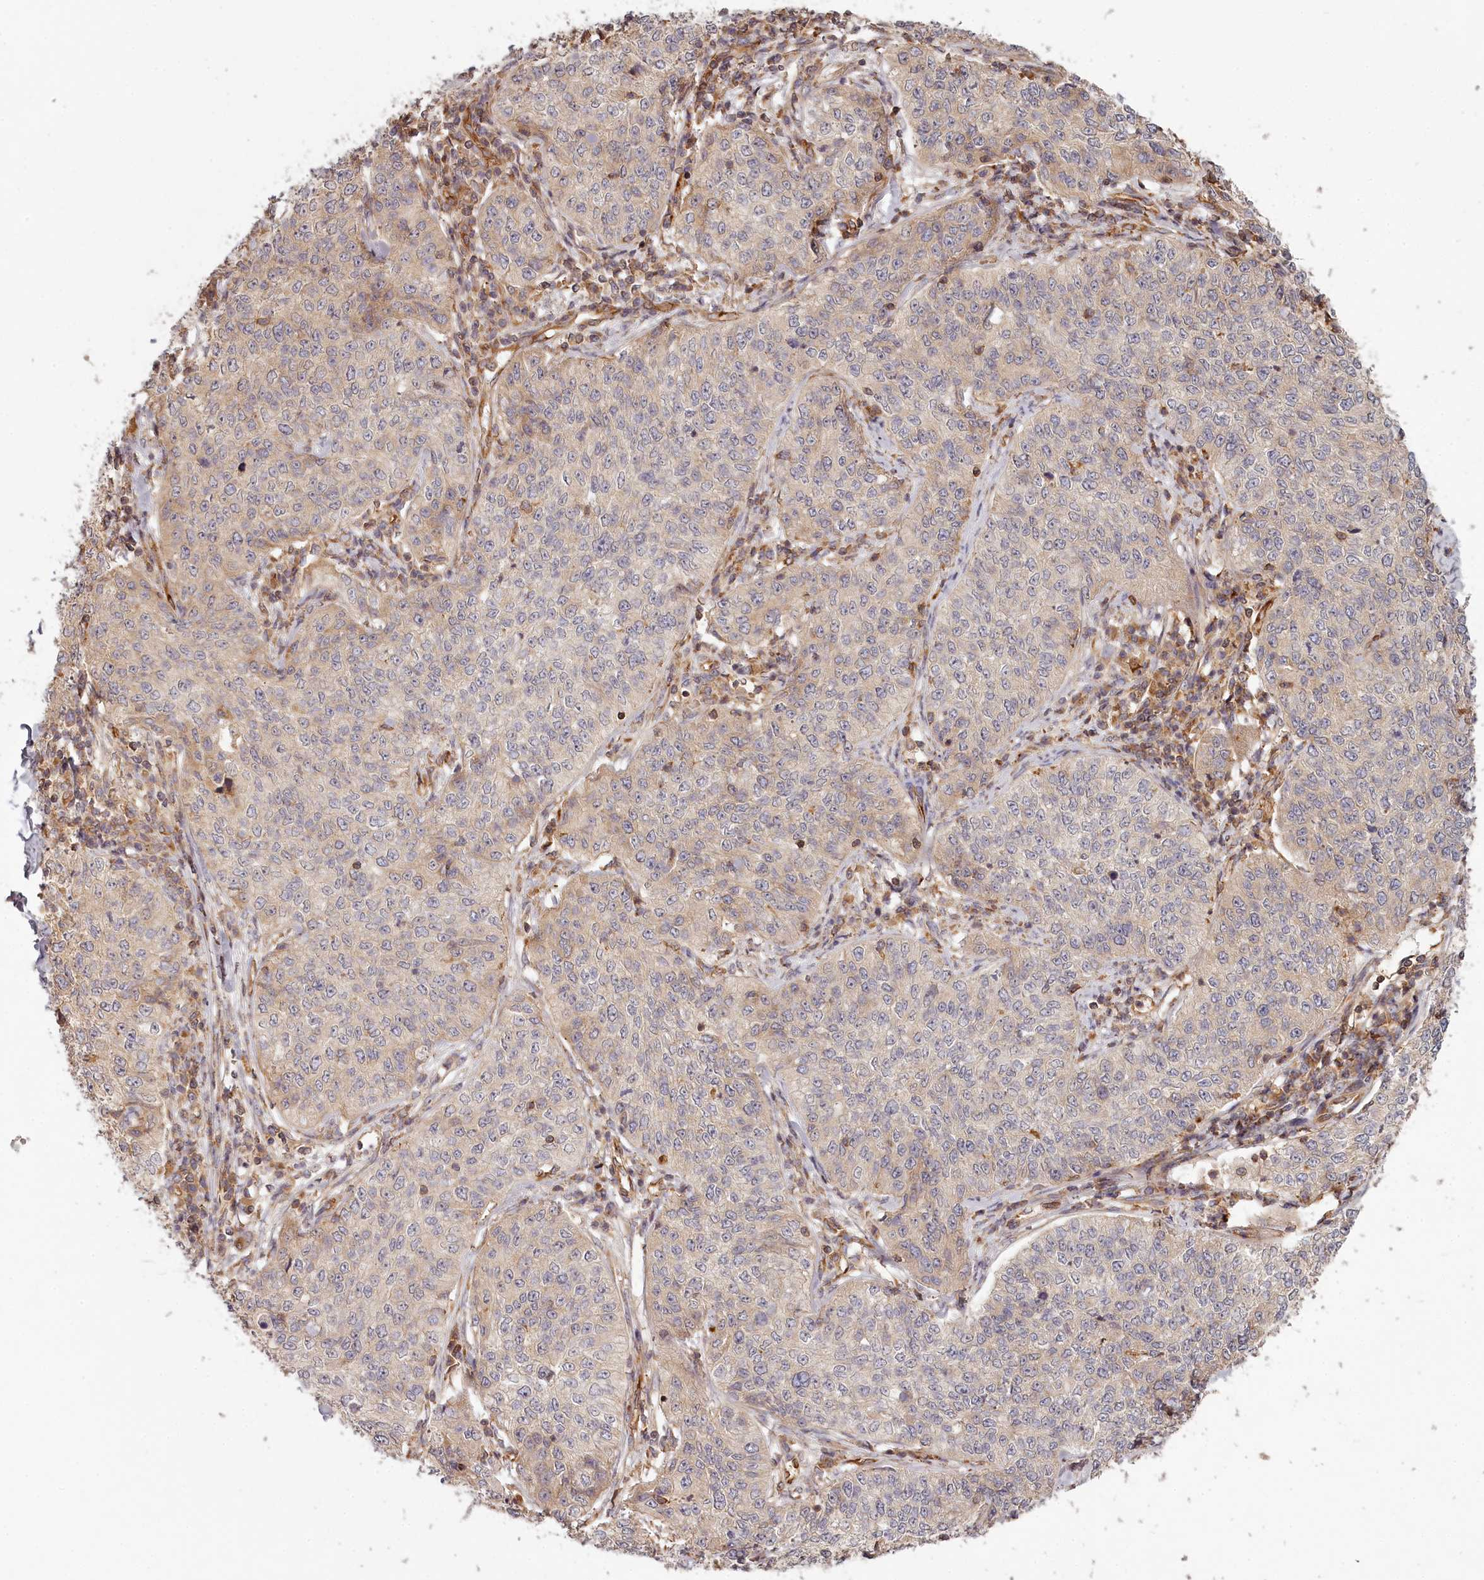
{"staining": {"intensity": "weak", "quantity": "<25%", "location": "cytoplasmic/membranous"}, "tissue": "cervical cancer", "cell_type": "Tumor cells", "image_type": "cancer", "snomed": [{"axis": "morphology", "description": "Squamous cell carcinoma, NOS"}, {"axis": "topography", "description": "Cervix"}], "caption": "There is no significant expression in tumor cells of cervical squamous cell carcinoma.", "gene": "TMIE", "patient": {"sex": "female", "age": 35}}